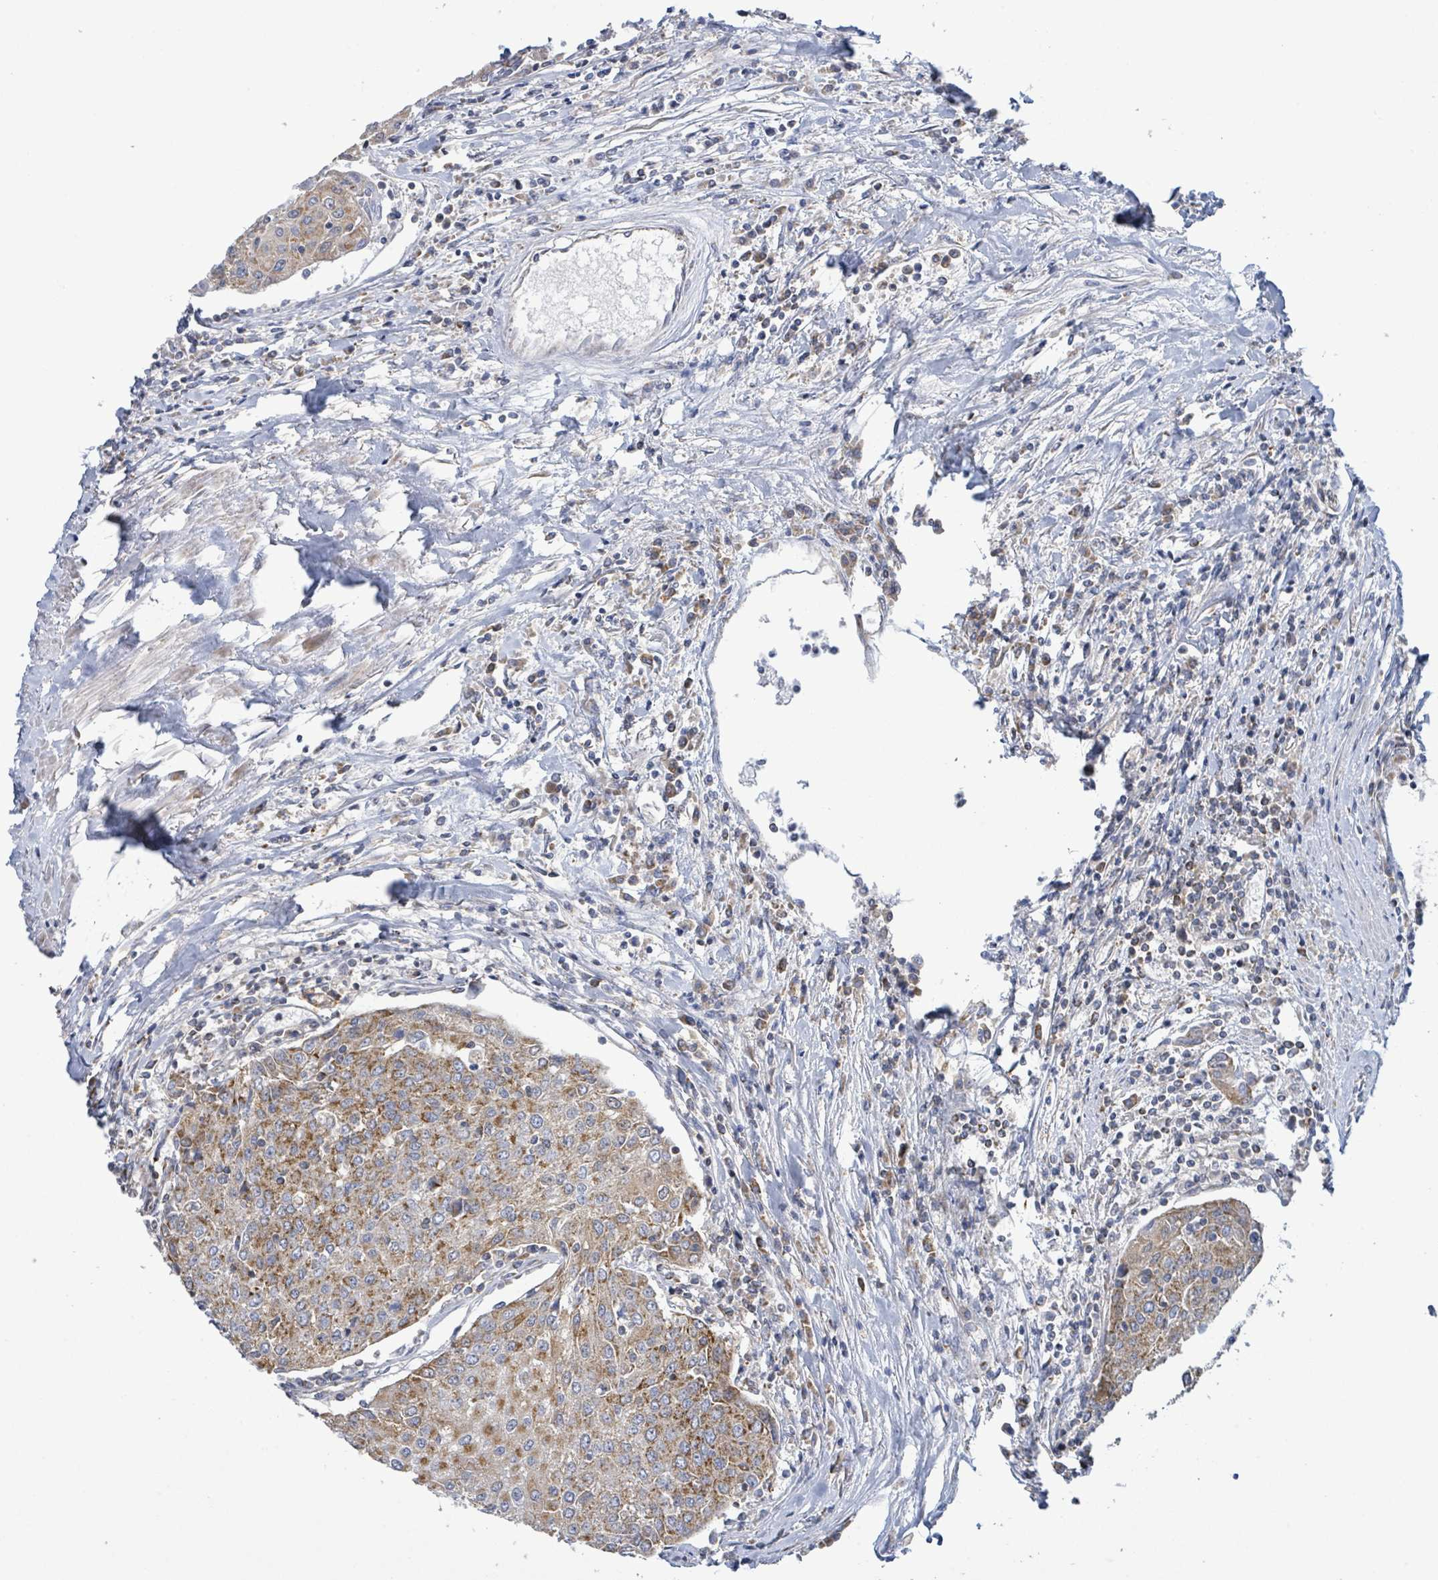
{"staining": {"intensity": "moderate", "quantity": ">75%", "location": "cytoplasmic/membranous"}, "tissue": "urothelial cancer", "cell_type": "Tumor cells", "image_type": "cancer", "snomed": [{"axis": "morphology", "description": "Urothelial carcinoma, High grade"}, {"axis": "topography", "description": "Urinary bladder"}], "caption": "Protein staining by IHC displays moderate cytoplasmic/membranous positivity in about >75% of tumor cells in urothelial cancer.", "gene": "SUCLG2", "patient": {"sex": "female", "age": 85}}